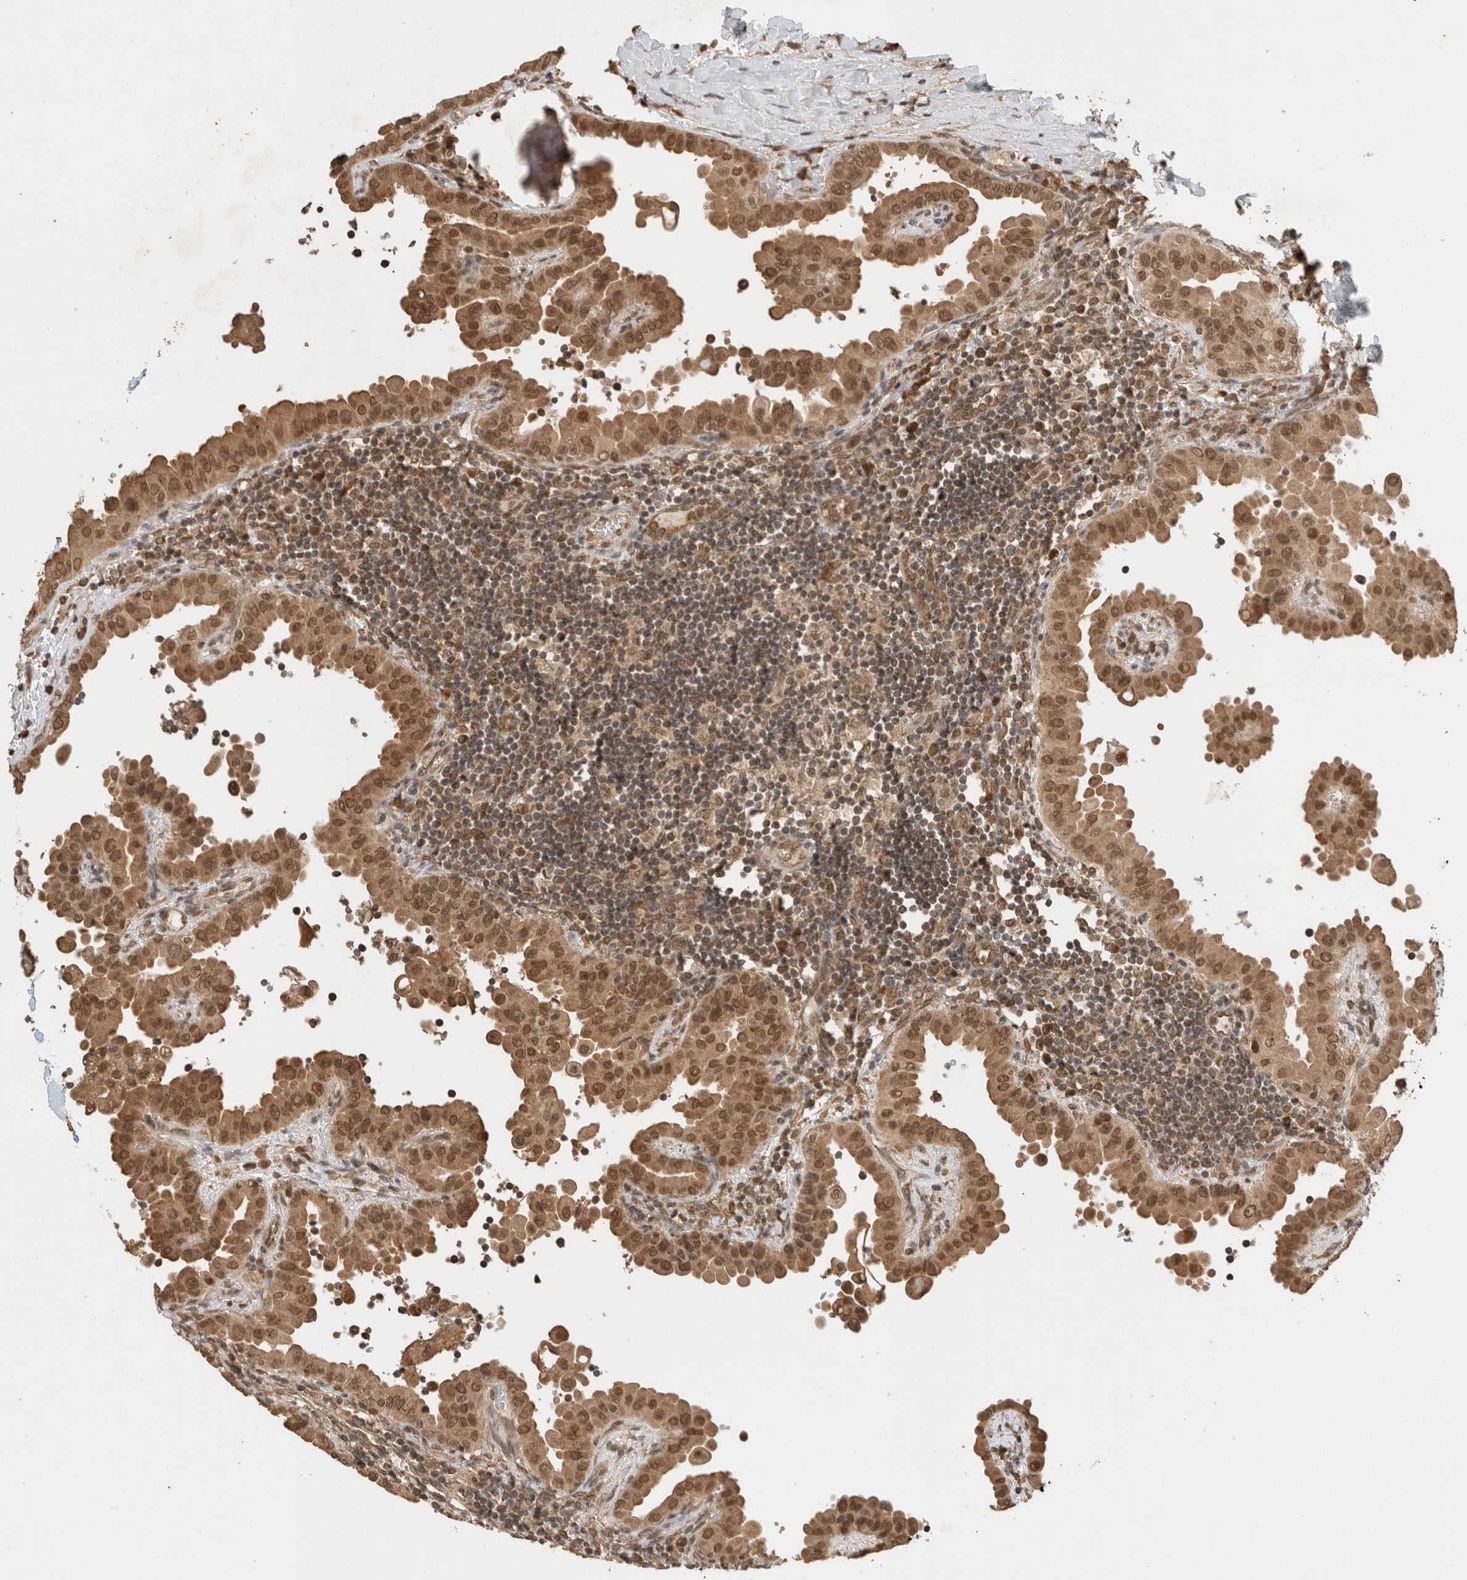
{"staining": {"intensity": "moderate", "quantity": ">75%", "location": "cytoplasmic/membranous,nuclear"}, "tissue": "thyroid cancer", "cell_type": "Tumor cells", "image_type": "cancer", "snomed": [{"axis": "morphology", "description": "Papillary adenocarcinoma, NOS"}, {"axis": "topography", "description": "Thyroid gland"}], "caption": "Immunohistochemical staining of human papillary adenocarcinoma (thyroid) displays medium levels of moderate cytoplasmic/membranous and nuclear staining in approximately >75% of tumor cells.", "gene": "C1orf21", "patient": {"sex": "male", "age": 33}}